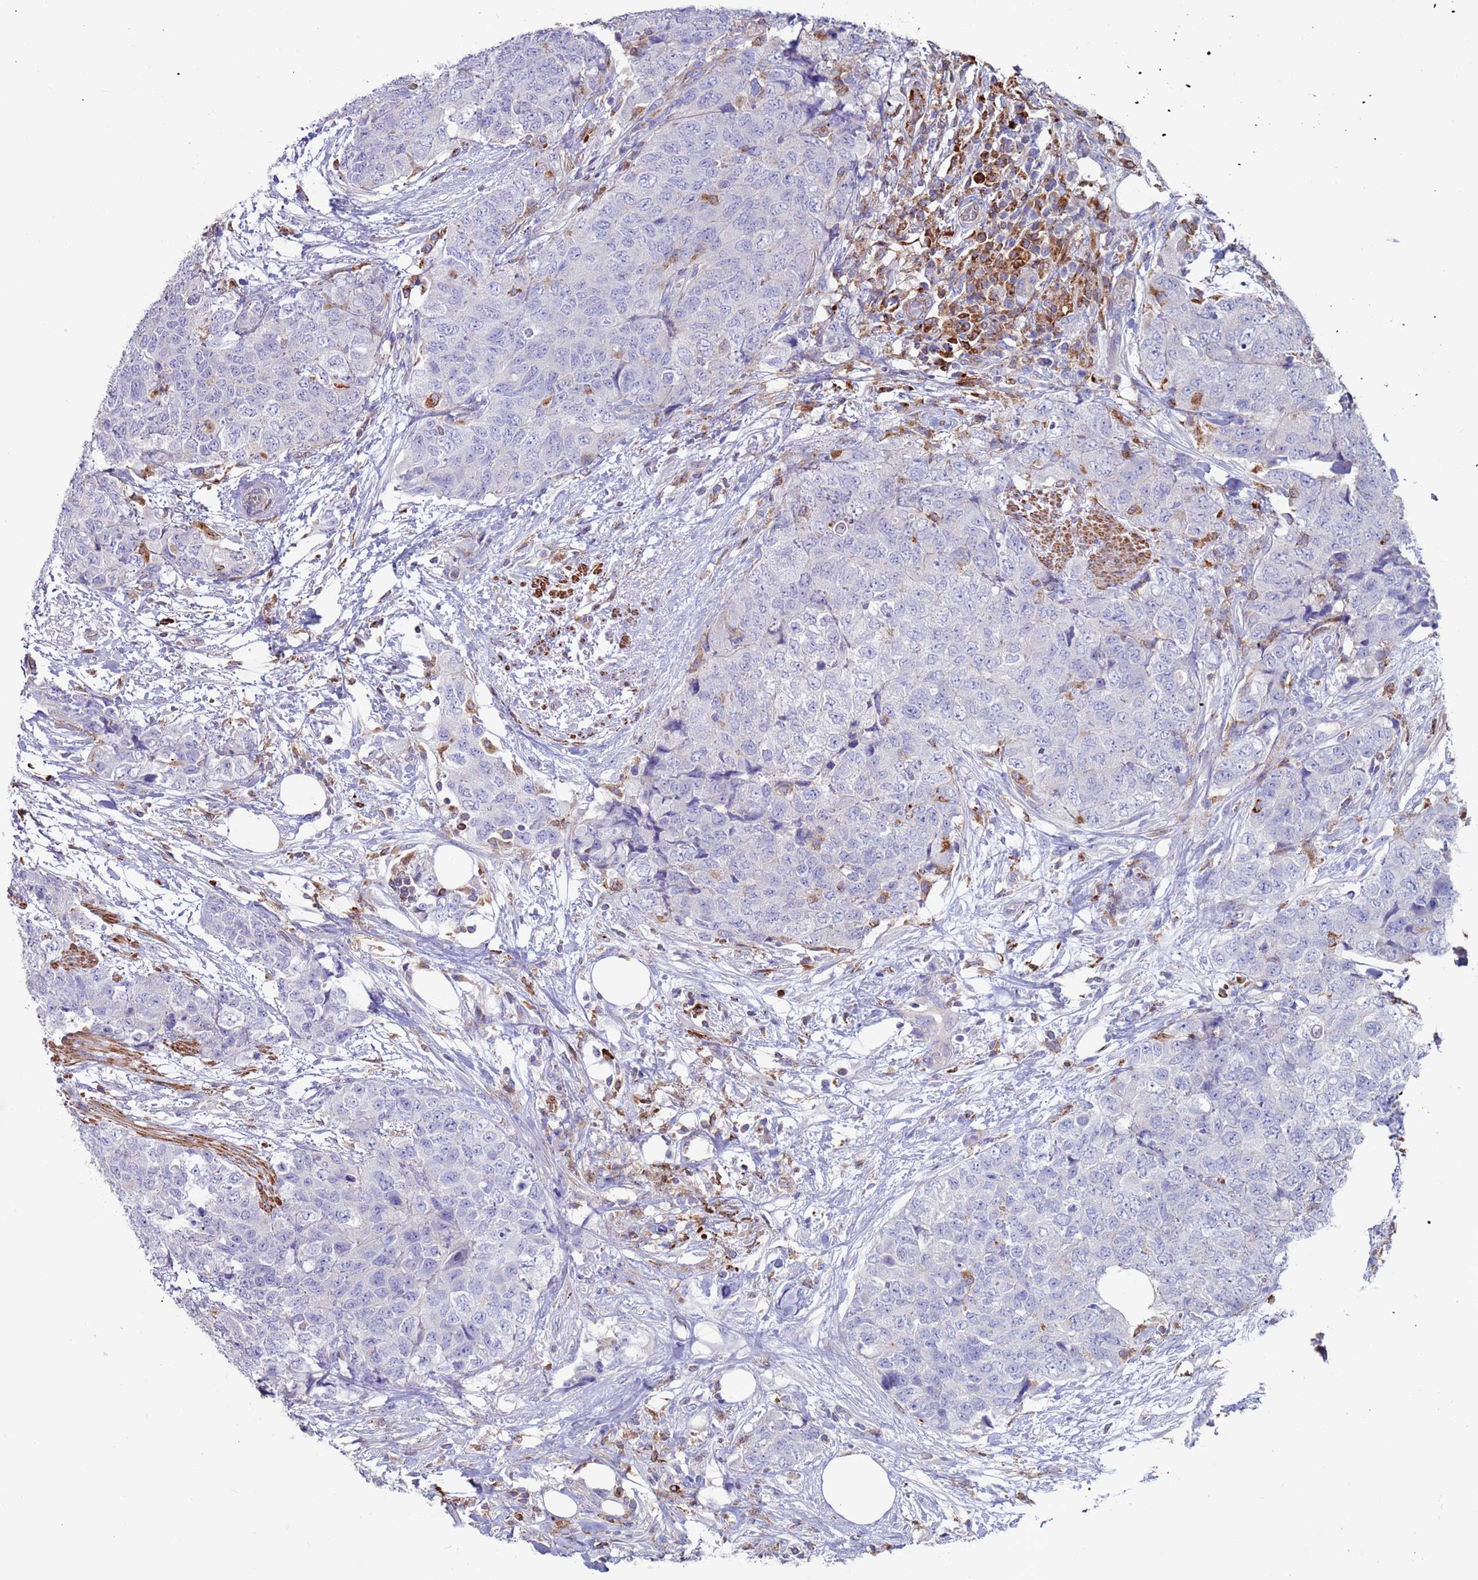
{"staining": {"intensity": "moderate", "quantity": "<25%", "location": "cytoplasmic/membranous"}, "tissue": "urothelial cancer", "cell_type": "Tumor cells", "image_type": "cancer", "snomed": [{"axis": "morphology", "description": "Urothelial carcinoma, High grade"}, {"axis": "topography", "description": "Urinary bladder"}], "caption": "The immunohistochemical stain highlights moderate cytoplasmic/membranous expression in tumor cells of urothelial cancer tissue.", "gene": "GREB1L", "patient": {"sex": "female", "age": 78}}